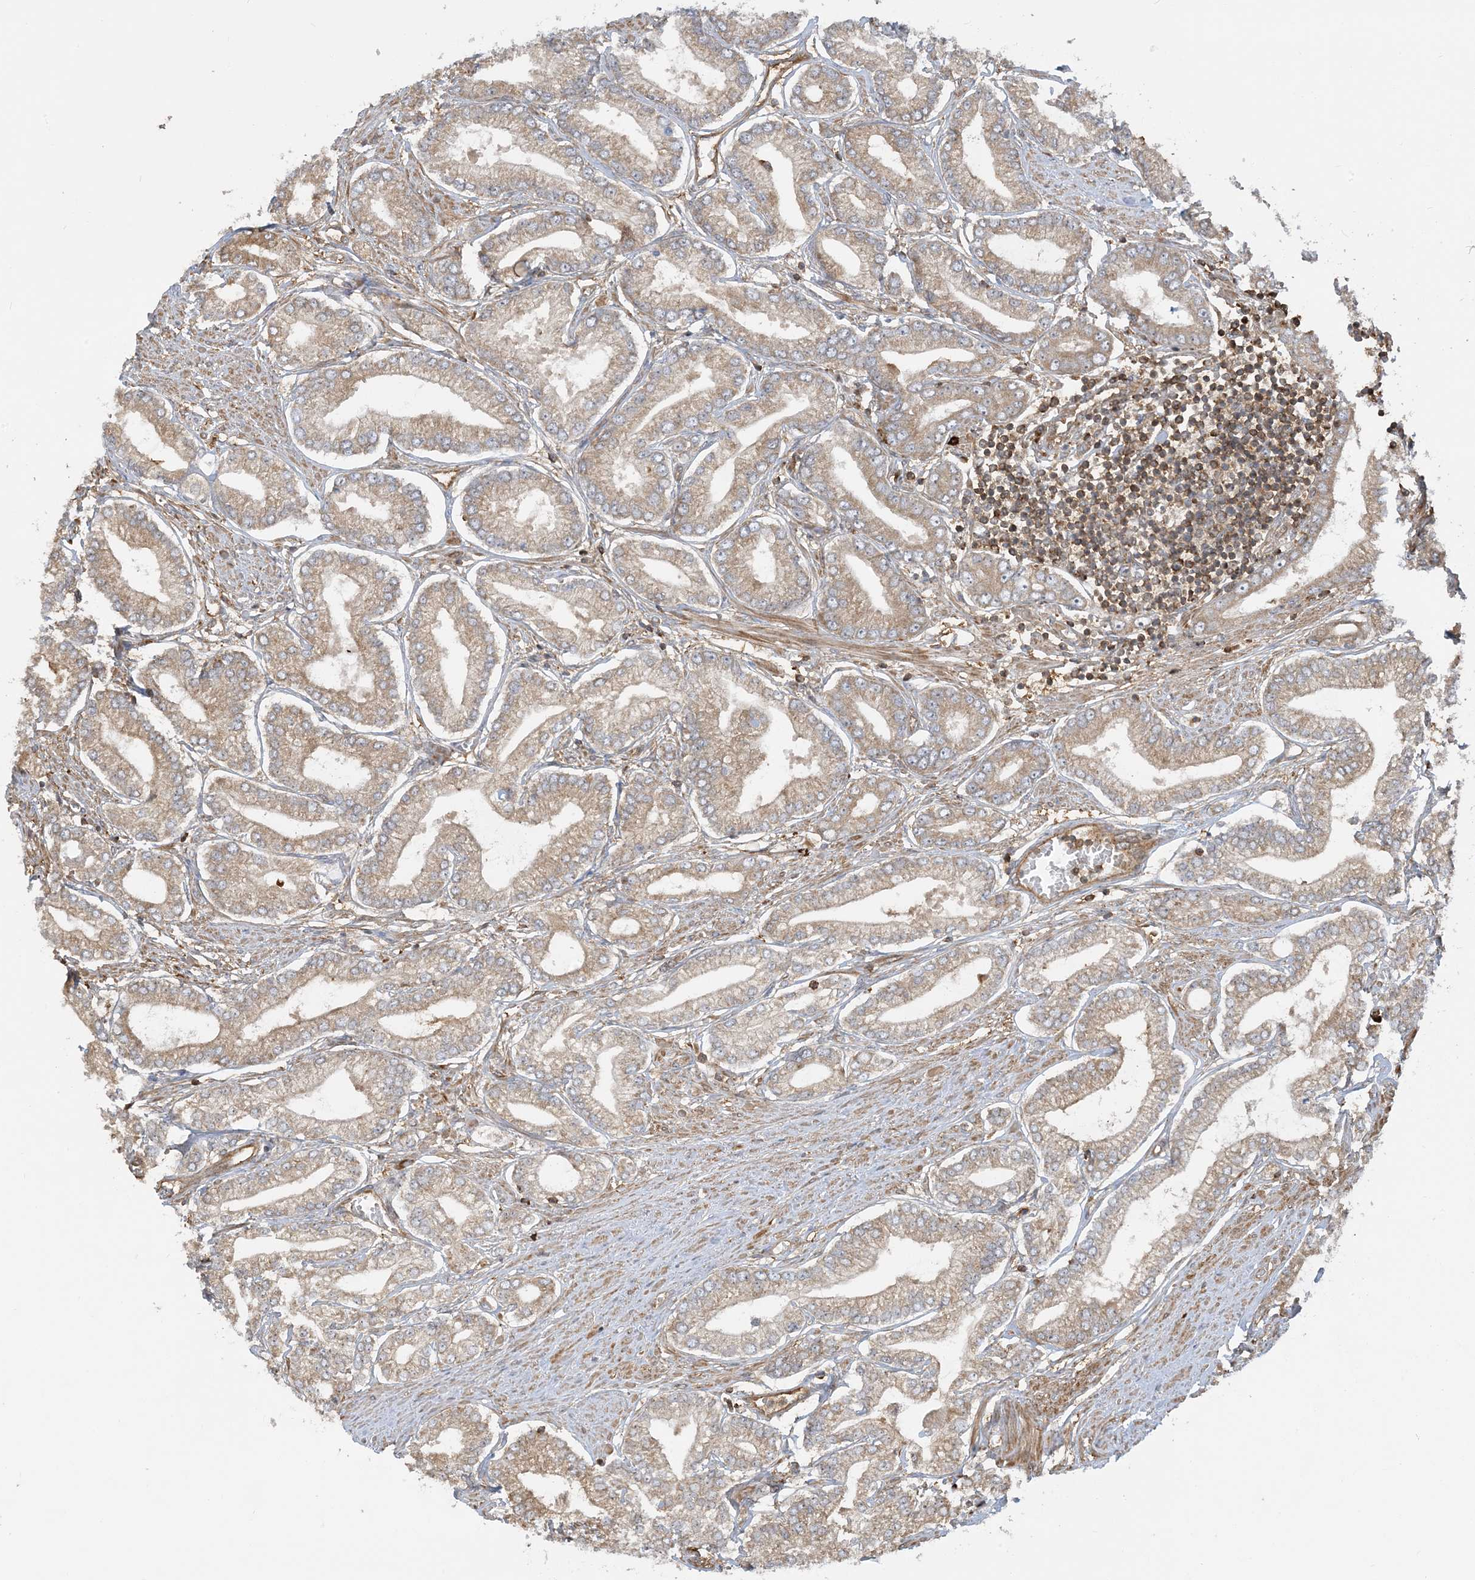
{"staining": {"intensity": "moderate", "quantity": ">75%", "location": "cytoplasmic/membranous"}, "tissue": "prostate cancer", "cell_type": "Tumor cells", "image_type": "cancer", "snomed": [{"axis": "morphology", "description": "Adenocarcinoma, Low grade"}, {"axis": "topography", "description": "Prostate"}], "caption": "Human prostate cancer stained with a brown dye displays moderate cytoplasmic/membranous positive staining in about >75% of tumor cells.", "gene": "SRP72", "patient": {"sex": "male", "age": 63}}